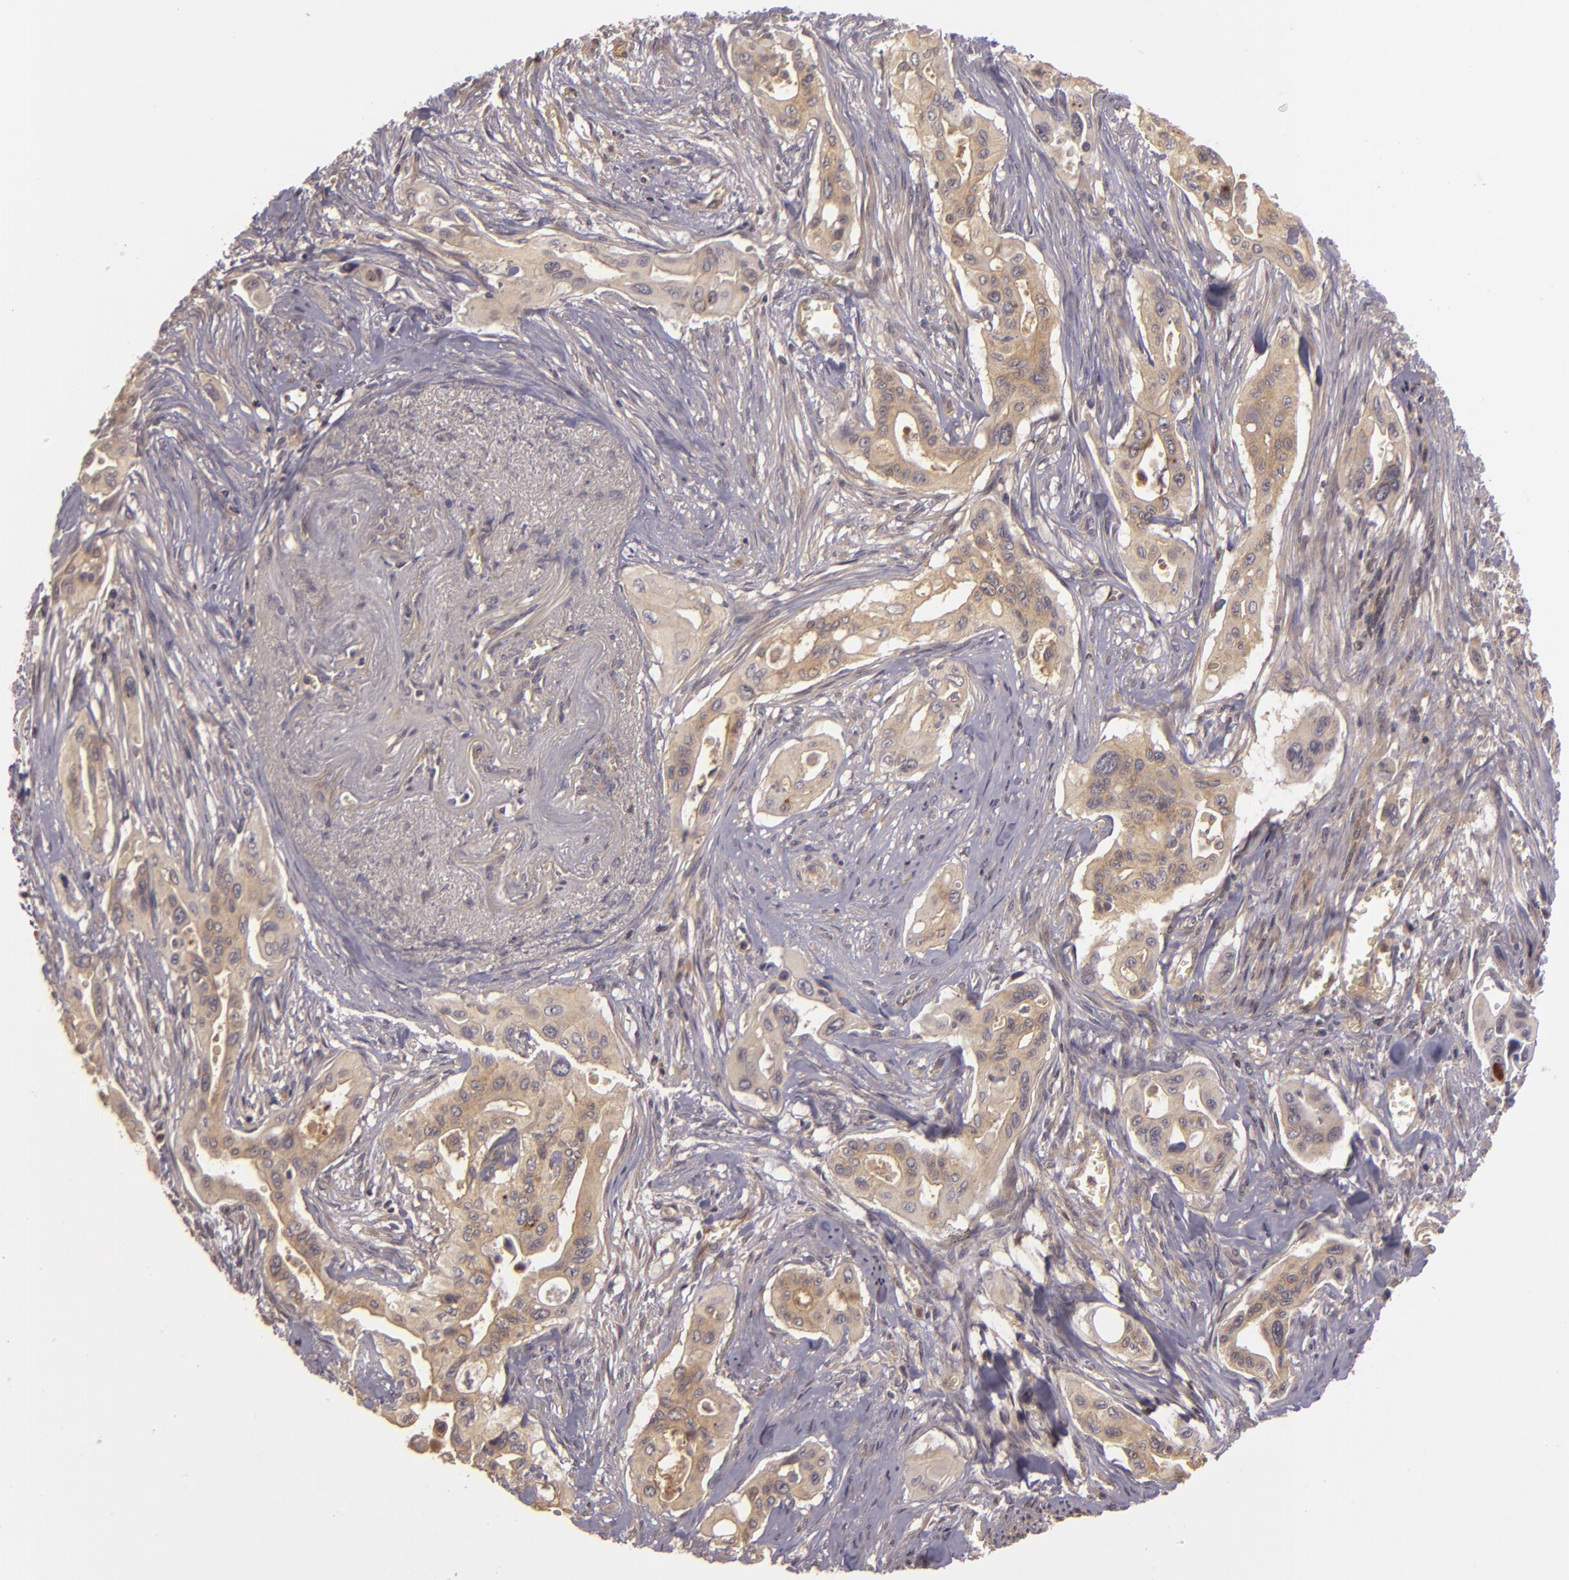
{"staining": {"intensity": "weak", "quantity": ">75%", "location": "cytoplasmic/membranous"}, "tissue": "pancreatic cancer", "cell_type": "Tumor cells", "image_type": "cancer", "snomed": [{"axis": "morphology", "description": "Adenocarcinoma, NOS"}, {"axis": "topography", "description": "Pancreas"}], "caption": "Human pancreatic cancer (adenocarcinoma) stained for a protein (brown) shows weak cytoplasmic/membranous positive expression in approximately >75% of tumor cells.", "gene": "HRAS", "patient": {"sex": "male", "age": 77}}